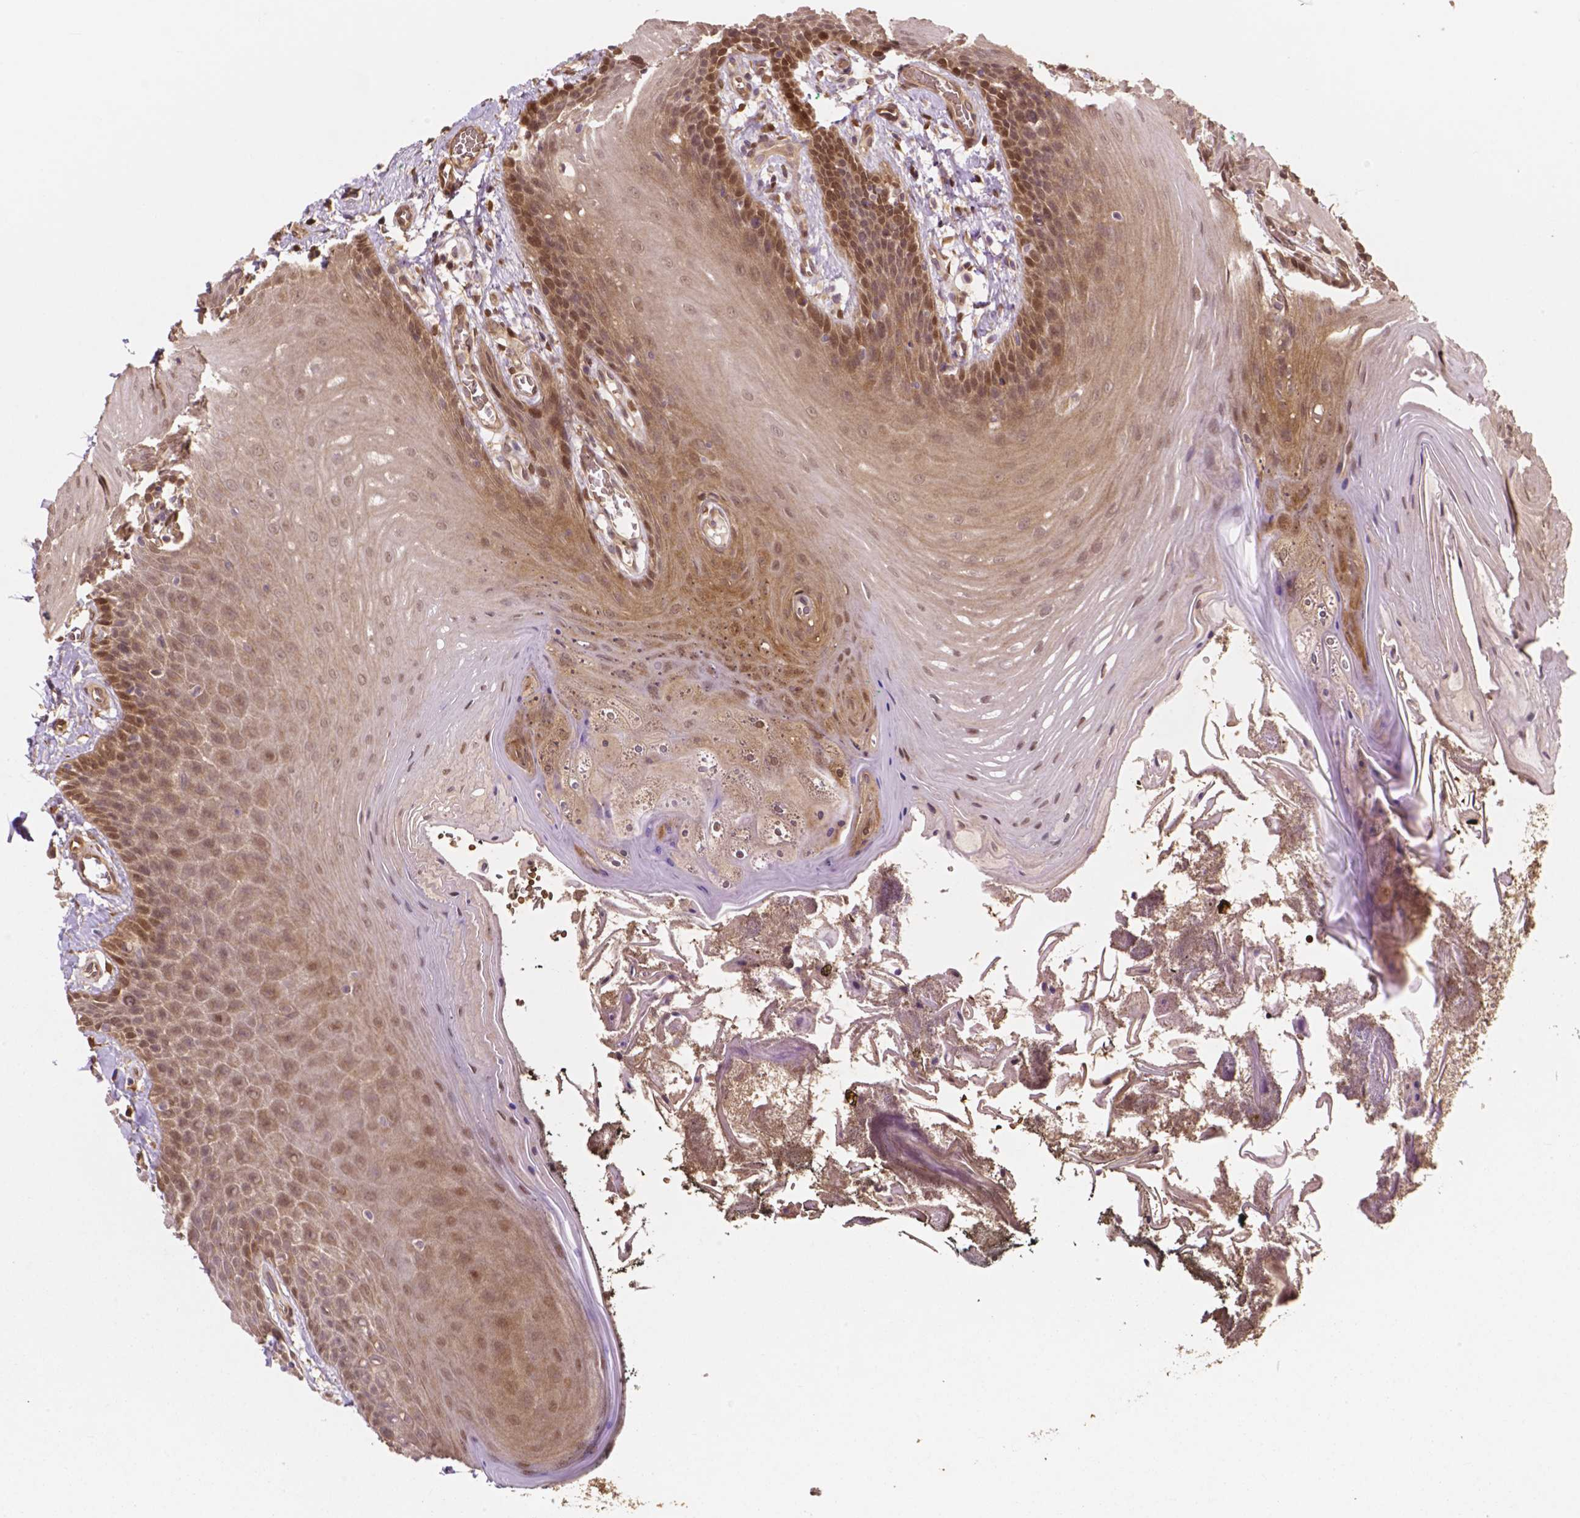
{"staining": {"intensity": "moderate", "quantity": "<25%", "location": "cytoplasmic/membranous,nuclear"}, "tissue": "oral mucosa", "cell_type": "Squamous epithelial cells", "image_type": "normal", "snomed": [{"axis": "morphology", "description": "Normal tissue, NOS"}, {"axis": "topography", "description": "Oral tissue"}], "caption": "The image reveals a brown stain indicating the presence of a protein in the cytoplasmic/membranous,nuclear of squamous epithelial cells in oral mucosa.", "gene": "YAP1", "patient": {"sex": "male", "age": 9}}